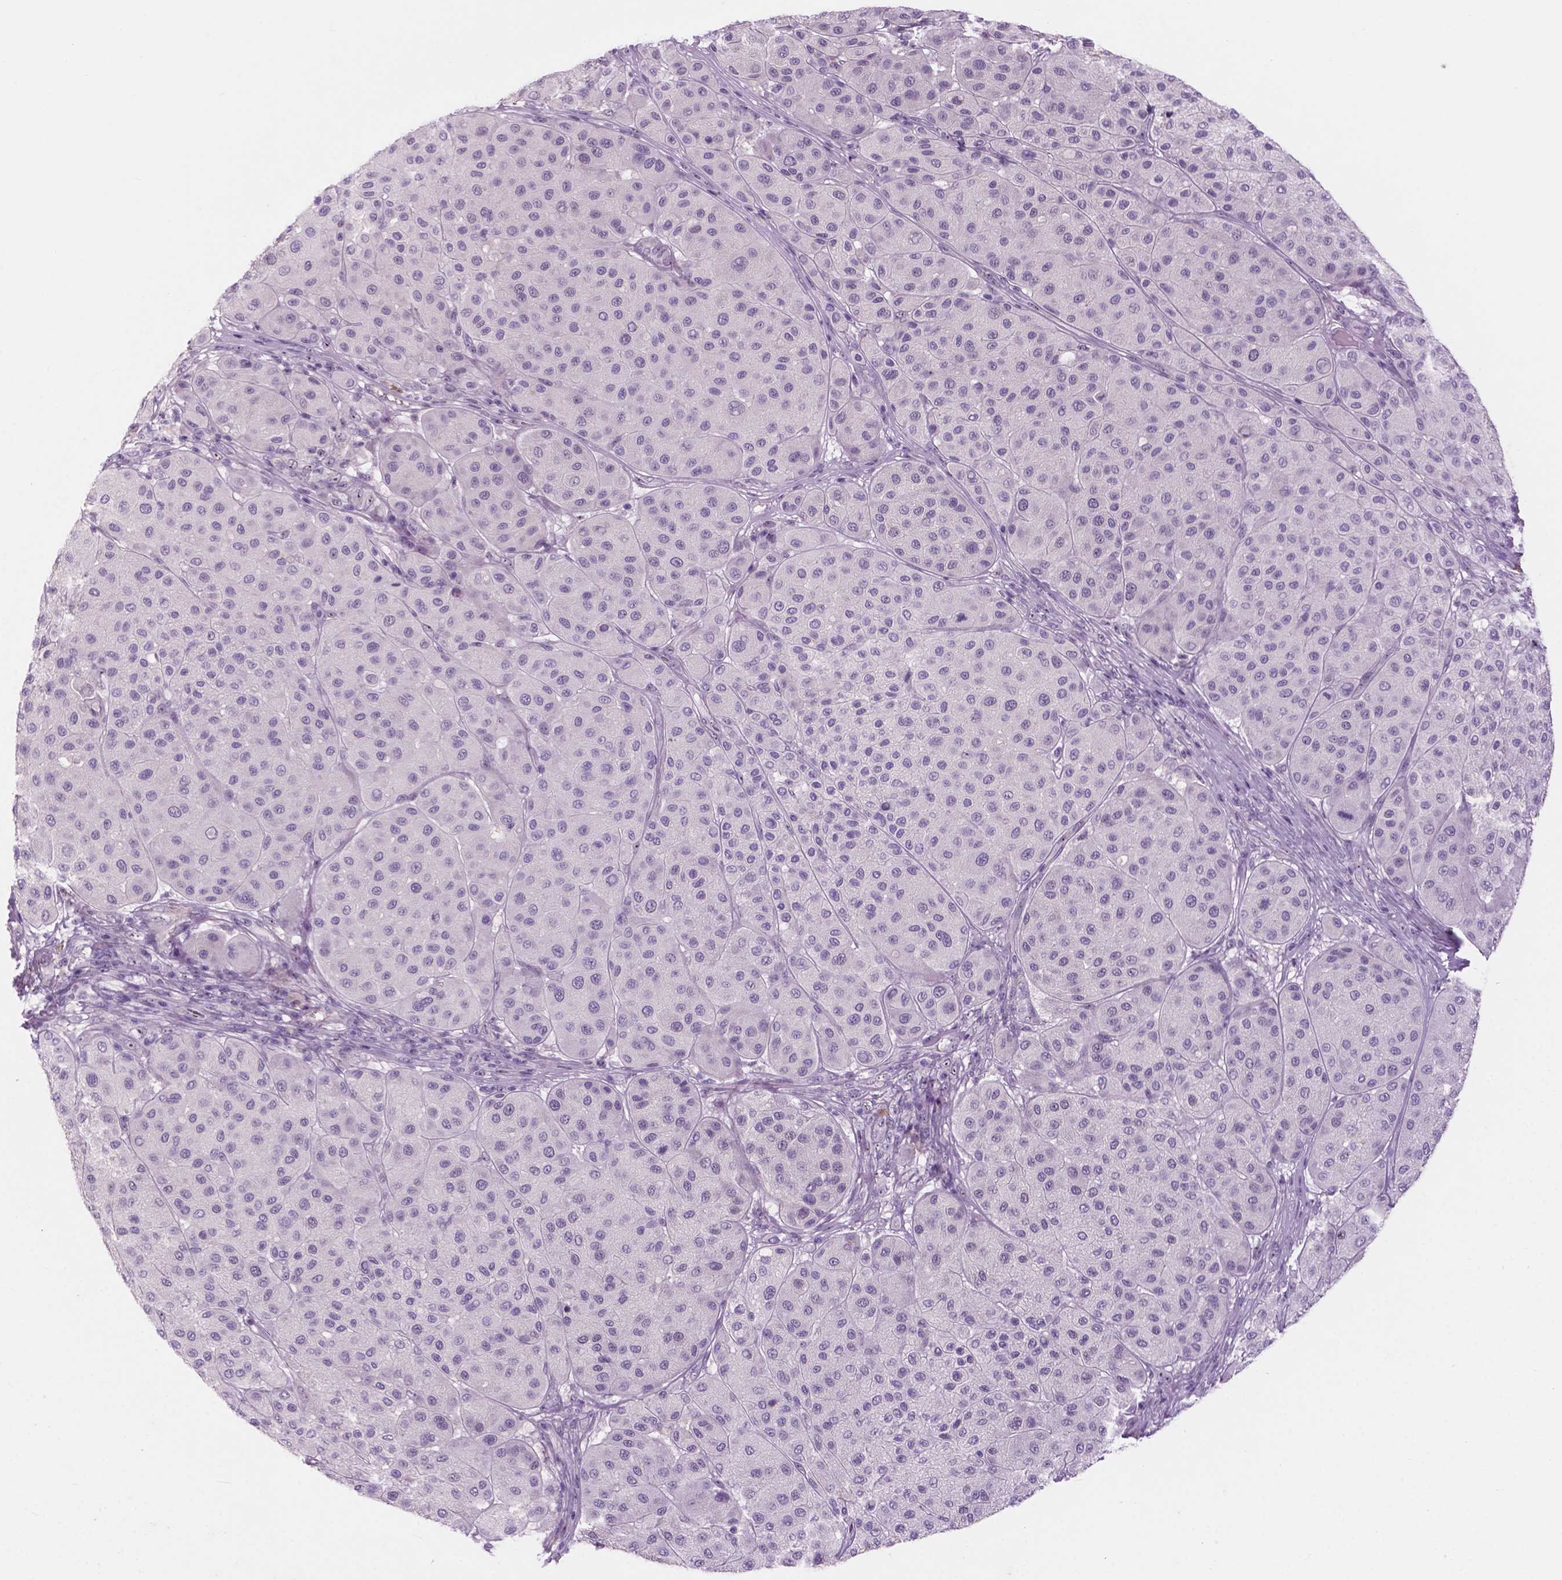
{"staining": {"intensity": "negative", "quantity": "none", "location": "none"}, "tissue": "melanoma", "cell_type": "Tumor cells", "image_type": "cancer", "snomed": [{"axis": "morphology", "description": "Malignant melanoma, Metastatic site"}, {"axis": "topography", "description": "Smooth muscle"}], "caption": "Tumor cells are negative for protein expression in human melanoma. (Brightfield microscopy of DAB immunohistochemistry (IHC) at high magnification).", "gene": "ZNF853", "patient": {"sex": "male", "age": 41}}